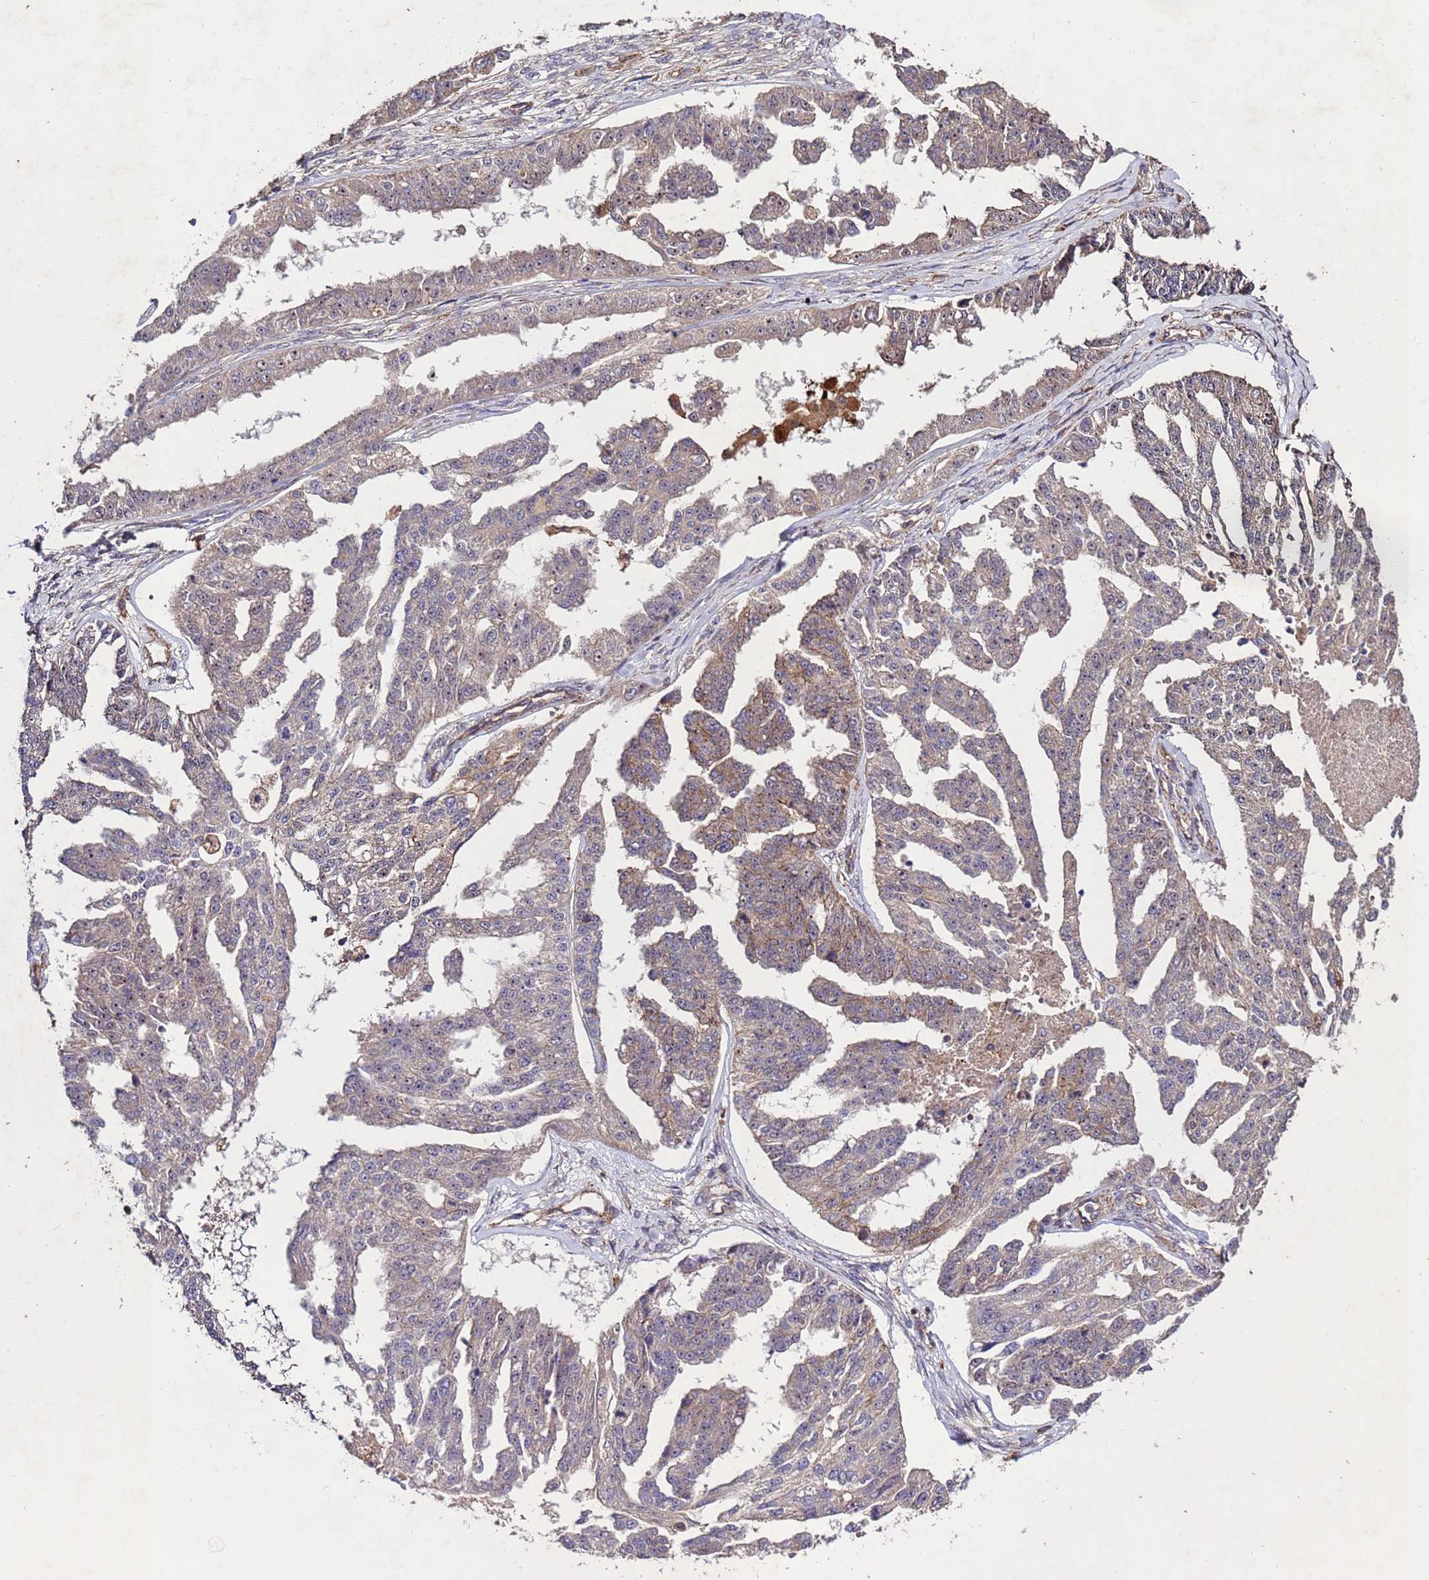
{"staining": {"intensity": "negative", "quantity": "none", "location": "none"}, "tissue": "ovarian cancer", "cell_type": "Tumor cells", "image_type": "cancer", "snomed": [{"axis": "morphology", "description": "Cystadenocarcinoma, serous, NOS"}, {"axis": "topography", "description": "Ovary"}], "caption": "Protein analysis of ovarian cancer exhibits no significant staining in tumor cells. Nuclei are stained in blue.", "gene": "TOR4A", "patient": {"sex": "female", "age": 58}}